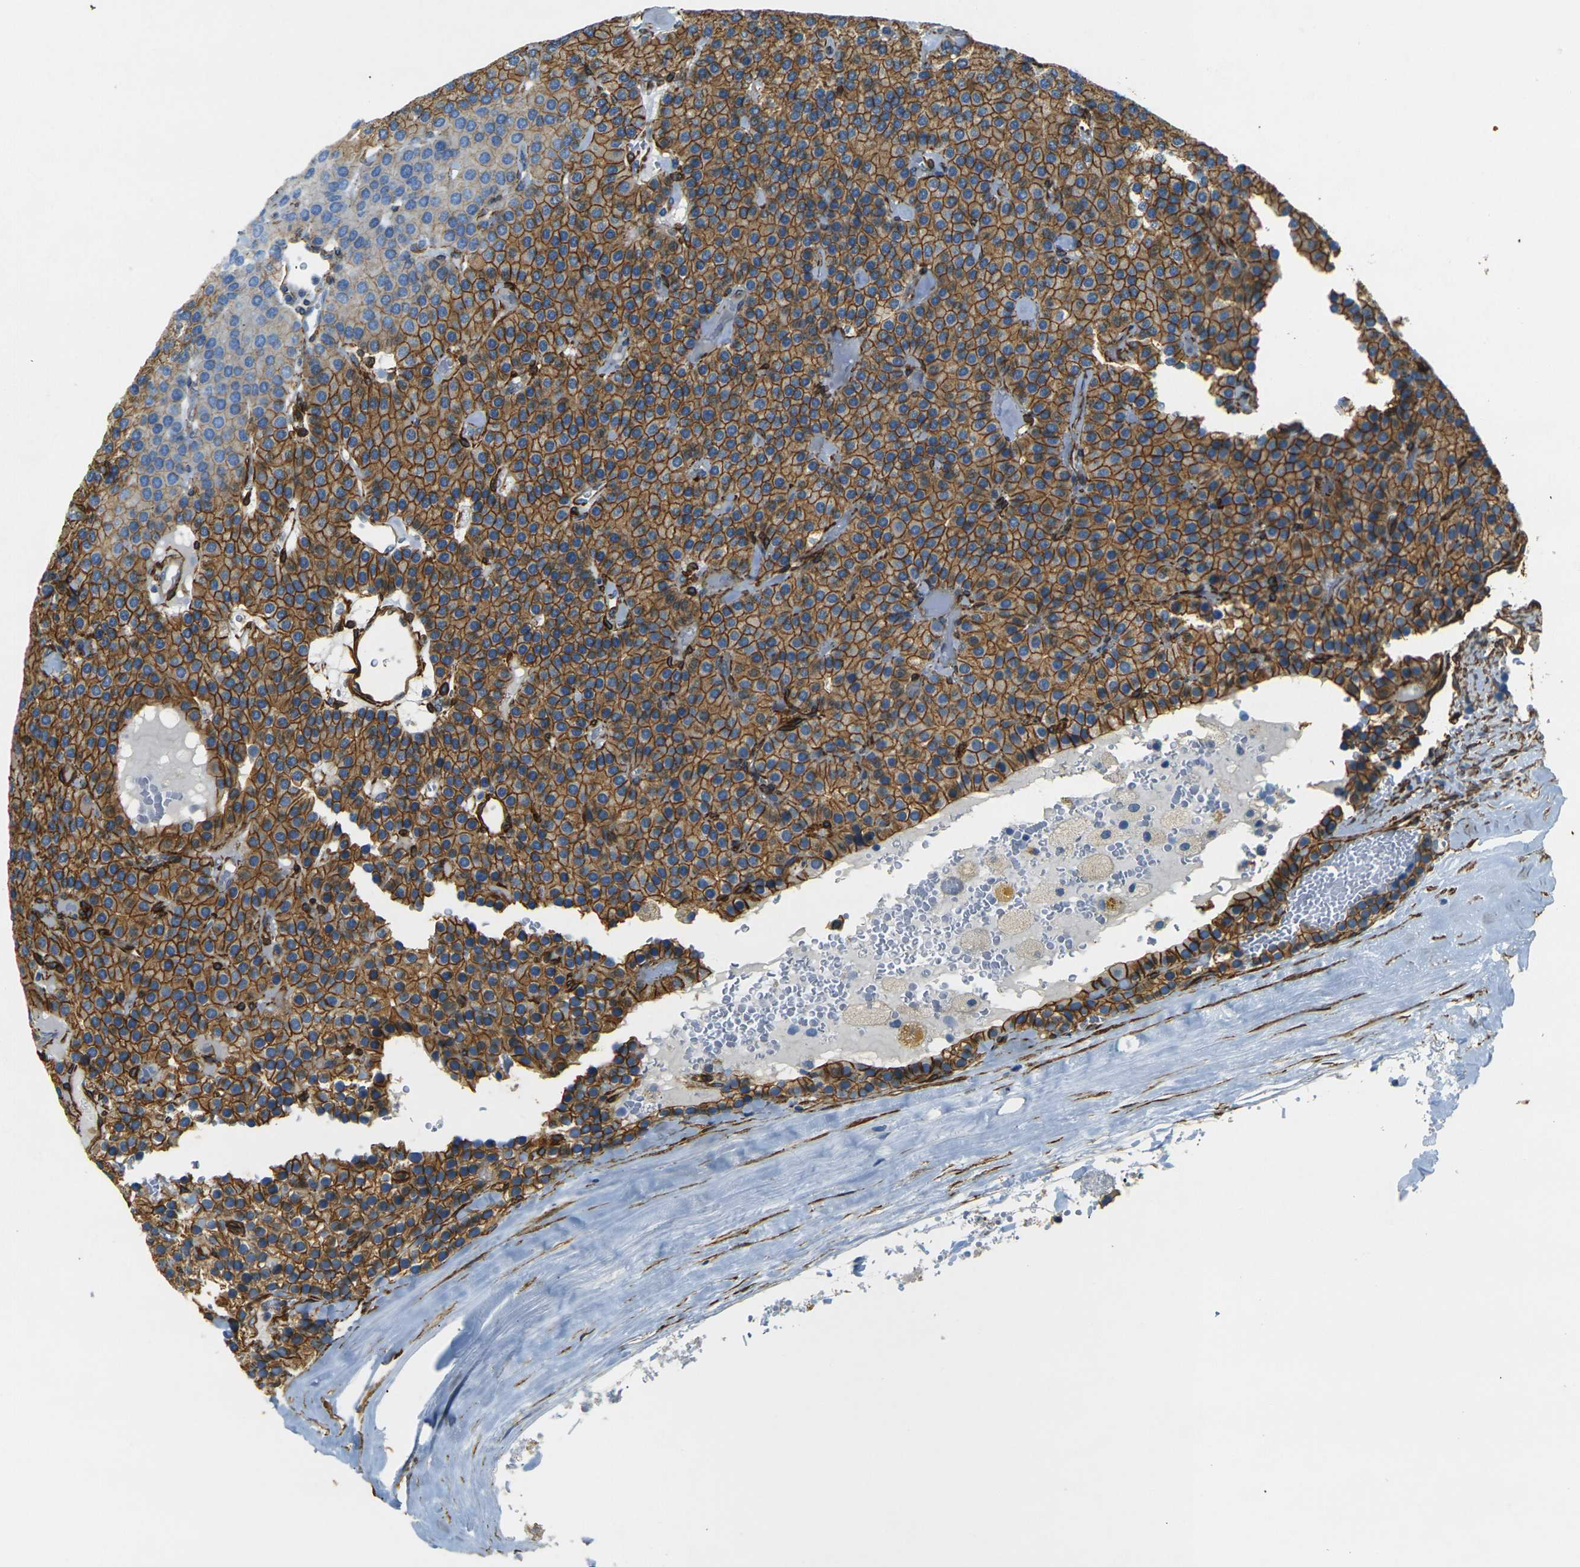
{"staining": {"intensity": "moderate", "quantity": ">75%", "location": "cytoplasmic/membranous"}, "tissue": "parathyroid gland", "cell_type": "Glandular cells", "image_type": "normal", "snomed": [{"axis": "morphology", "description": "Normal tissue, NOS"}, {"axis": "morphology", "description": "Adenoma, NOS"}, {"axis": "topography", "description": "Parathyroid gland"}], "caption": "Immunohistochemical staining of unremarkable human parathyroid gland reveals medium levels of moderate cytoplasmic/membranous positivity in approximately >75% of glandular cells. (DAB (3,3'-diaminobenzidine) IHC with brightfield microscopy, high magnification).", "gene": "EPHA7", "patient": {"sex": "female", "age": 86}}